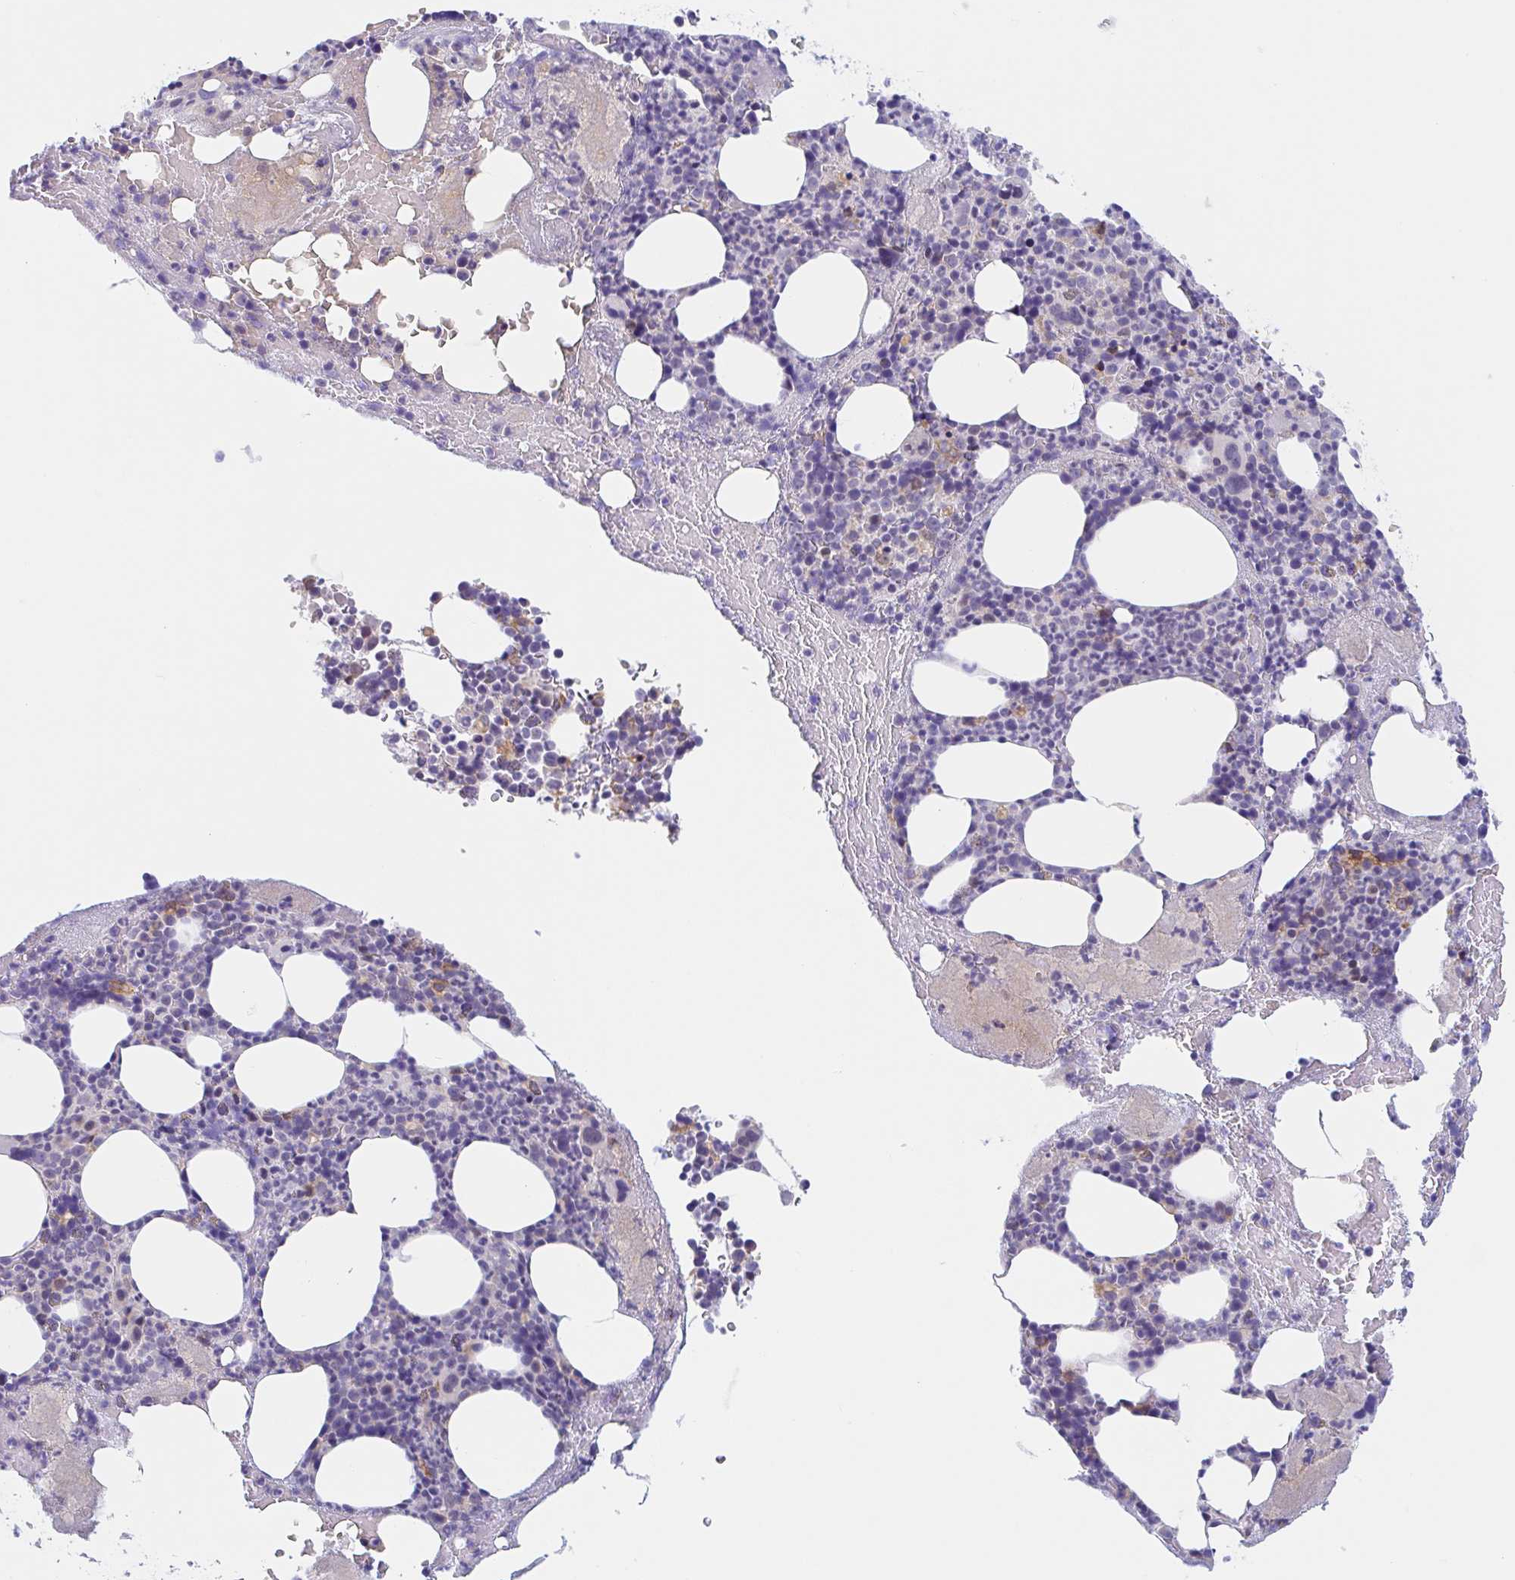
{"staining": {"intensity": "weak", "quantity": "<25%", "location": "cytoplasmic/membranous"}, "tissue": "bone marrow", "cell_type": "Hematopoietic cells", "image_type": "normal", "snomed": [{"axis": "morphology", "description": "Normal tissue, NOS"}, {"axis": "topography", "description": "Bone marrow"}], "caption": "Immunohistochemical staining of unremarkable human bone marrow demonstrates no significant staining in hematopoietic cells.", "gene": "TMEM86A", "patient": {"sex": "female", "age": 59}}